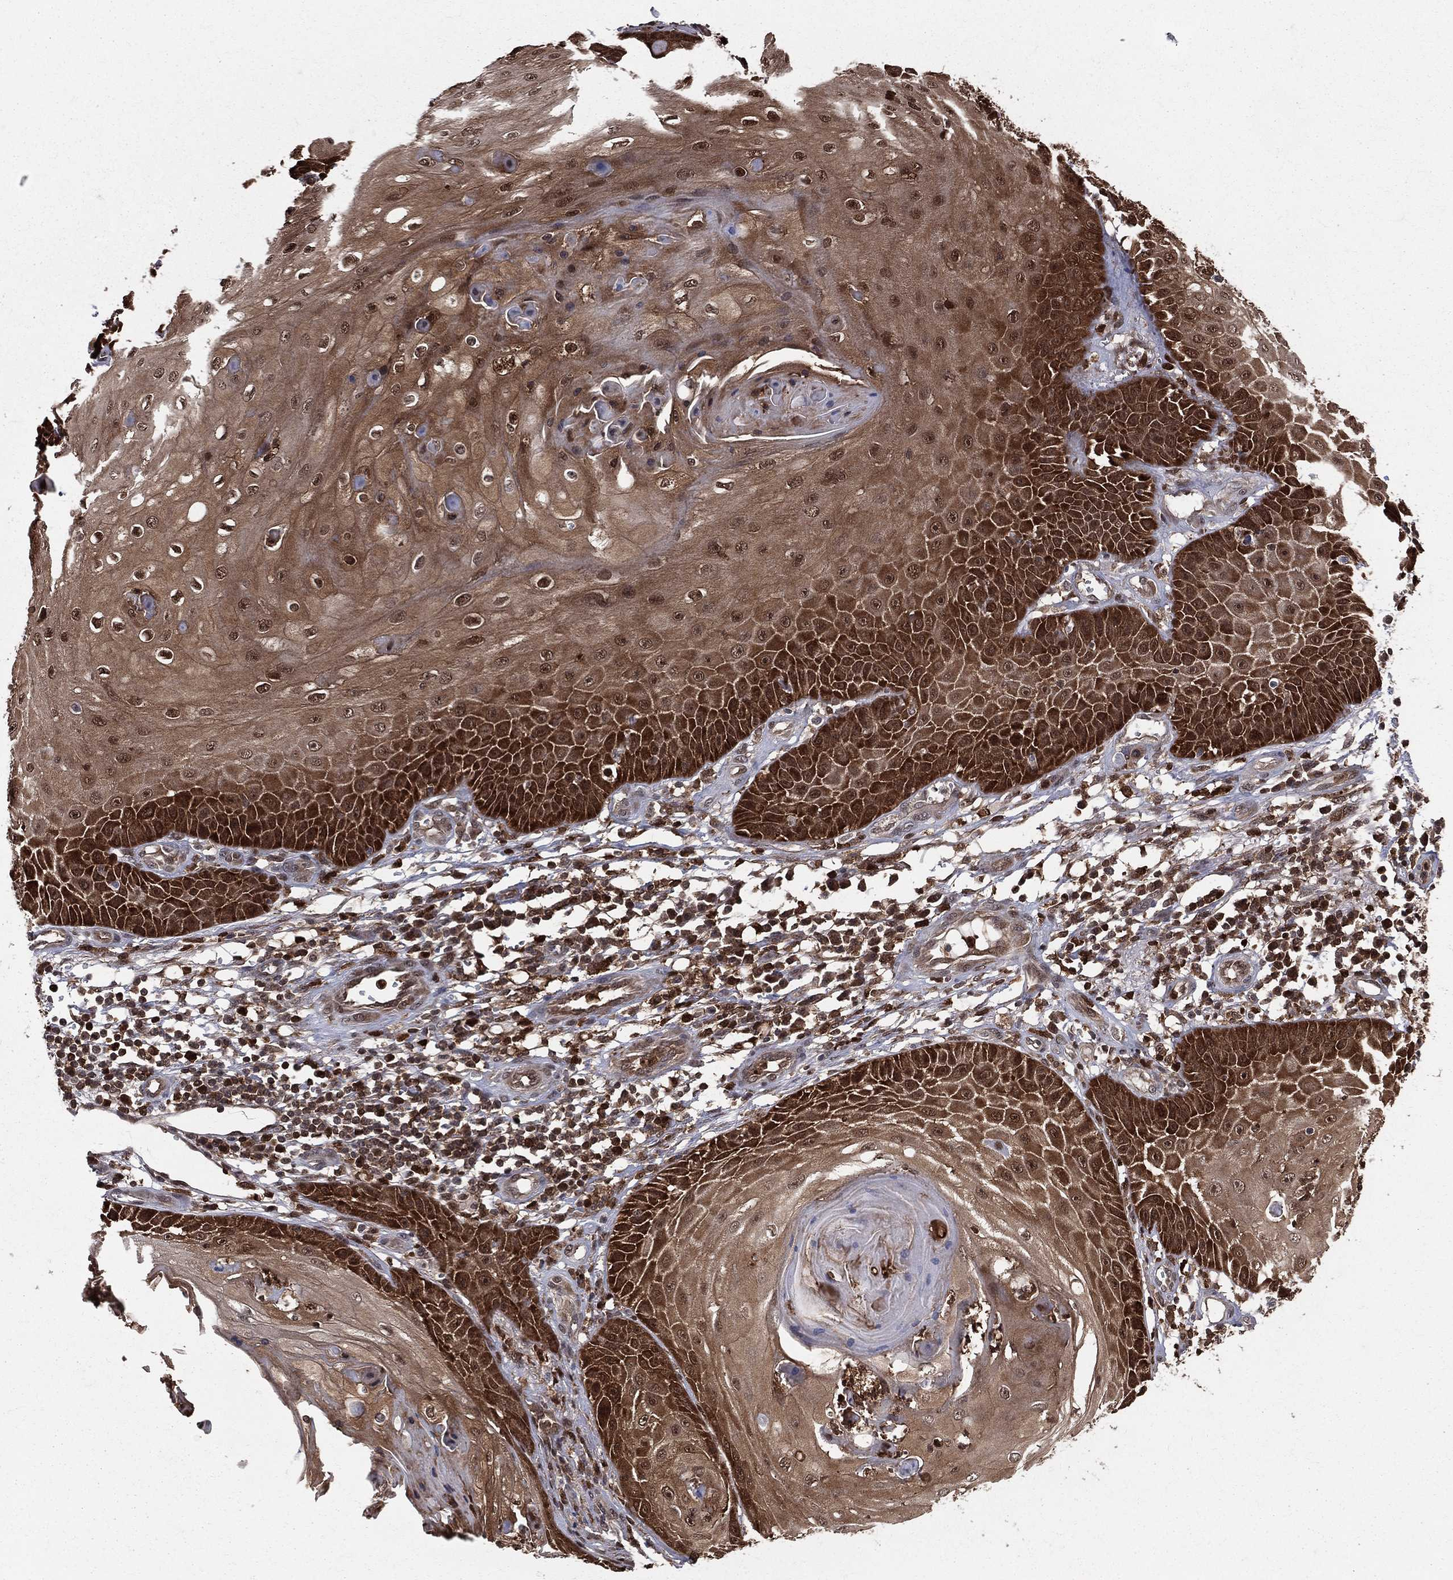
{"staining": {"intensity": "strong", "quantity": "25%-75%", "location": "cytoplasmic/membranous,nuclear"}, "tissue": "skin cancer", "cell_type": "Tumor cells", "image_type": "cancer", "snomed": [{"axis": "morphology", "description": "Squamous cell carcinoma, NOS"}, {"axis": "topography", "description": "Skin"}], "caption": "Protein expression analysis of skin cancer displays strong cytoplasmic/membranous and nuclear staining in approximately 25%-75% of tumor cells. (brown staining indicates protein expression, while blue staining denotes nuclei).", "gene": "ENO1", "patient": {"sex": "male", "age": 70}}